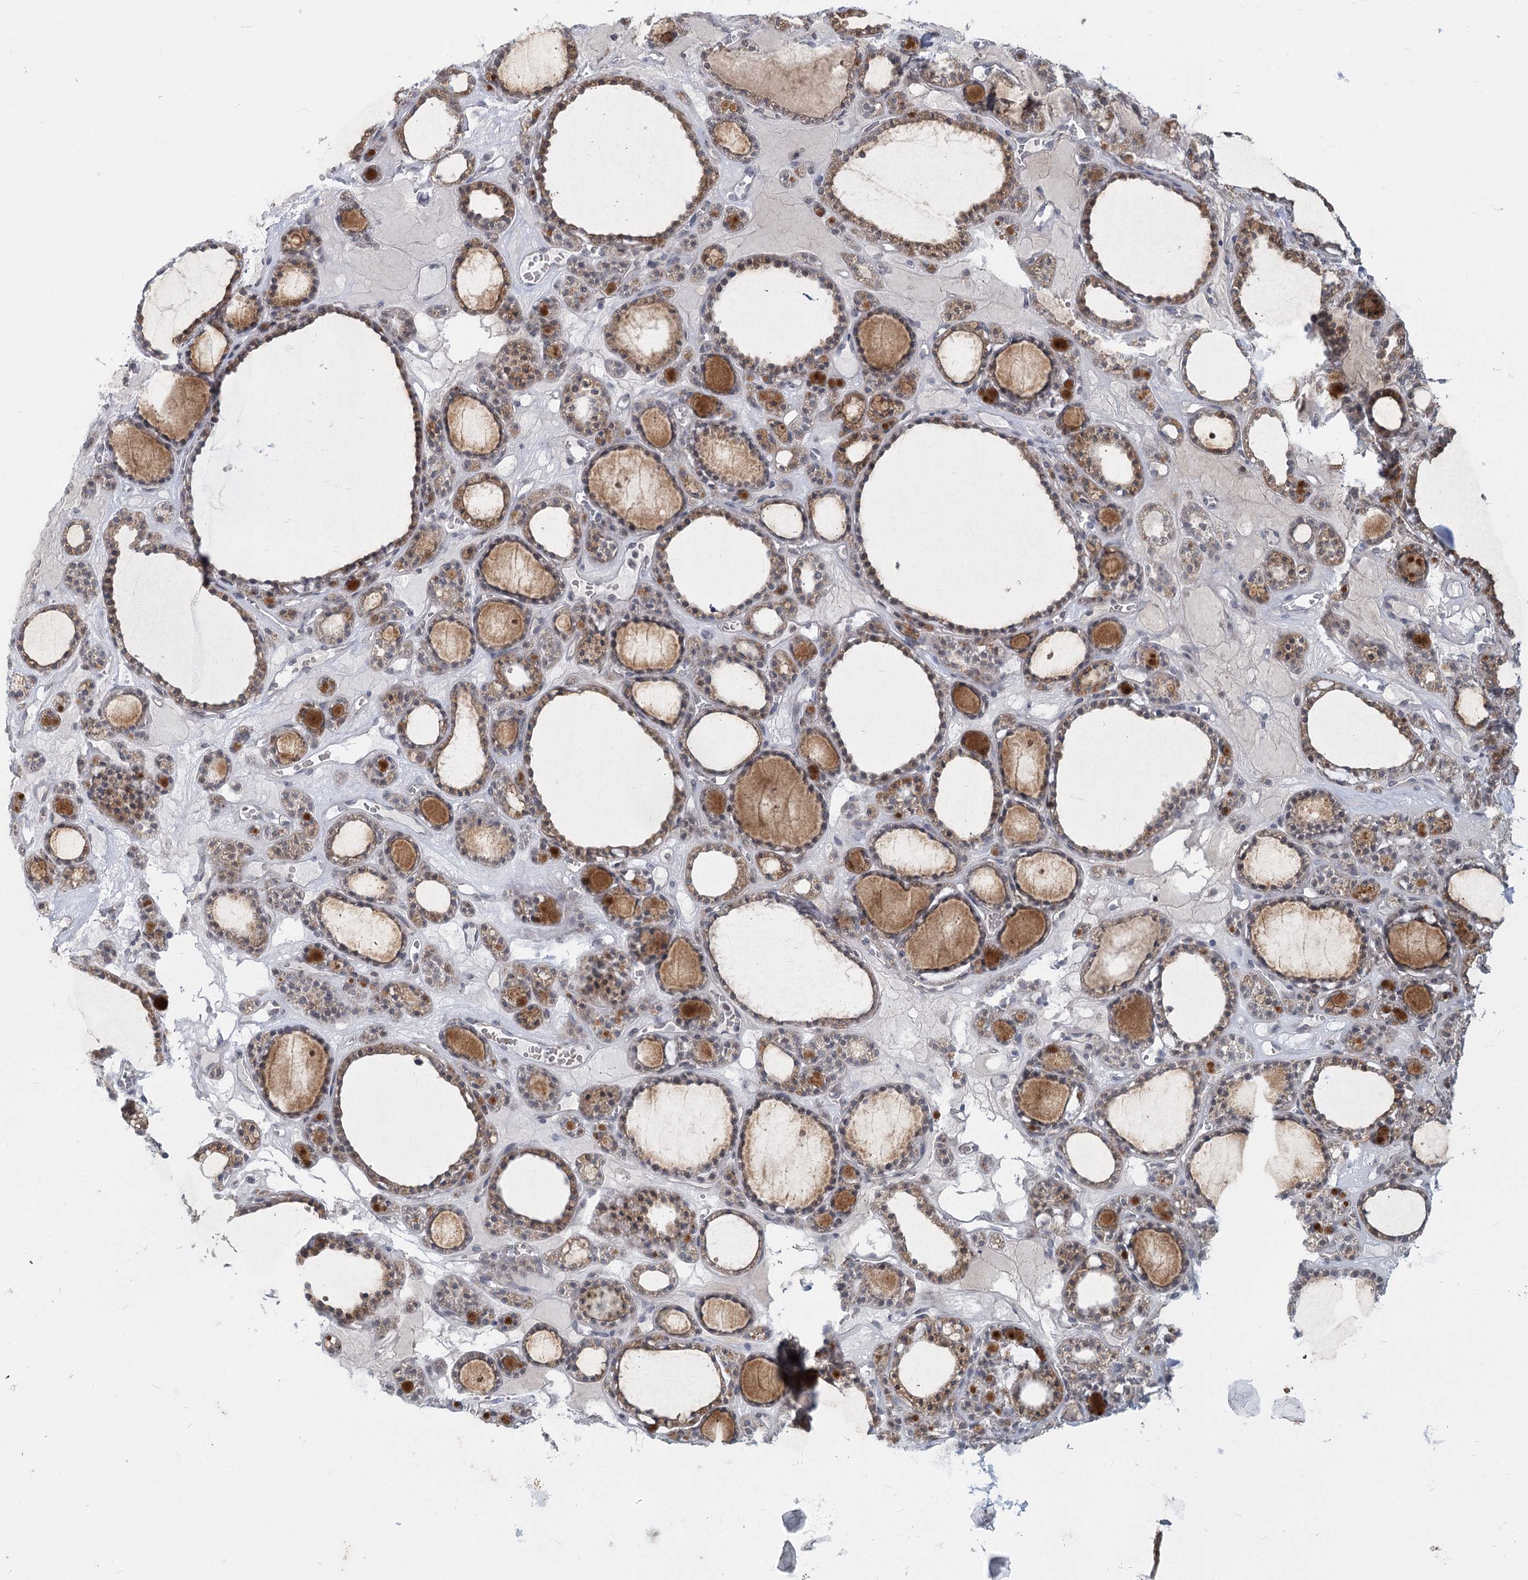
{"staining": {"intensity": "moderate", "quantity": ">75%", "location": "cytoplasmic/membranous"}, "tissue": "thyroid gland", "cell_type": "Glandular cells", "image_type": "normal", "snomed": [{"axis": "morphology", "description": "Normal tissue, NOS"}, {"axis": "topography", "description": "Thyroid gland"}], "caption": "Thyroid gland stained for a protein (brown) exhibits moderate cytoplasmic/membranous positive expression in approximately >75% of glandular cells.", "gene": "MTG1", "patient": {"sex": "female", "age": 28}}